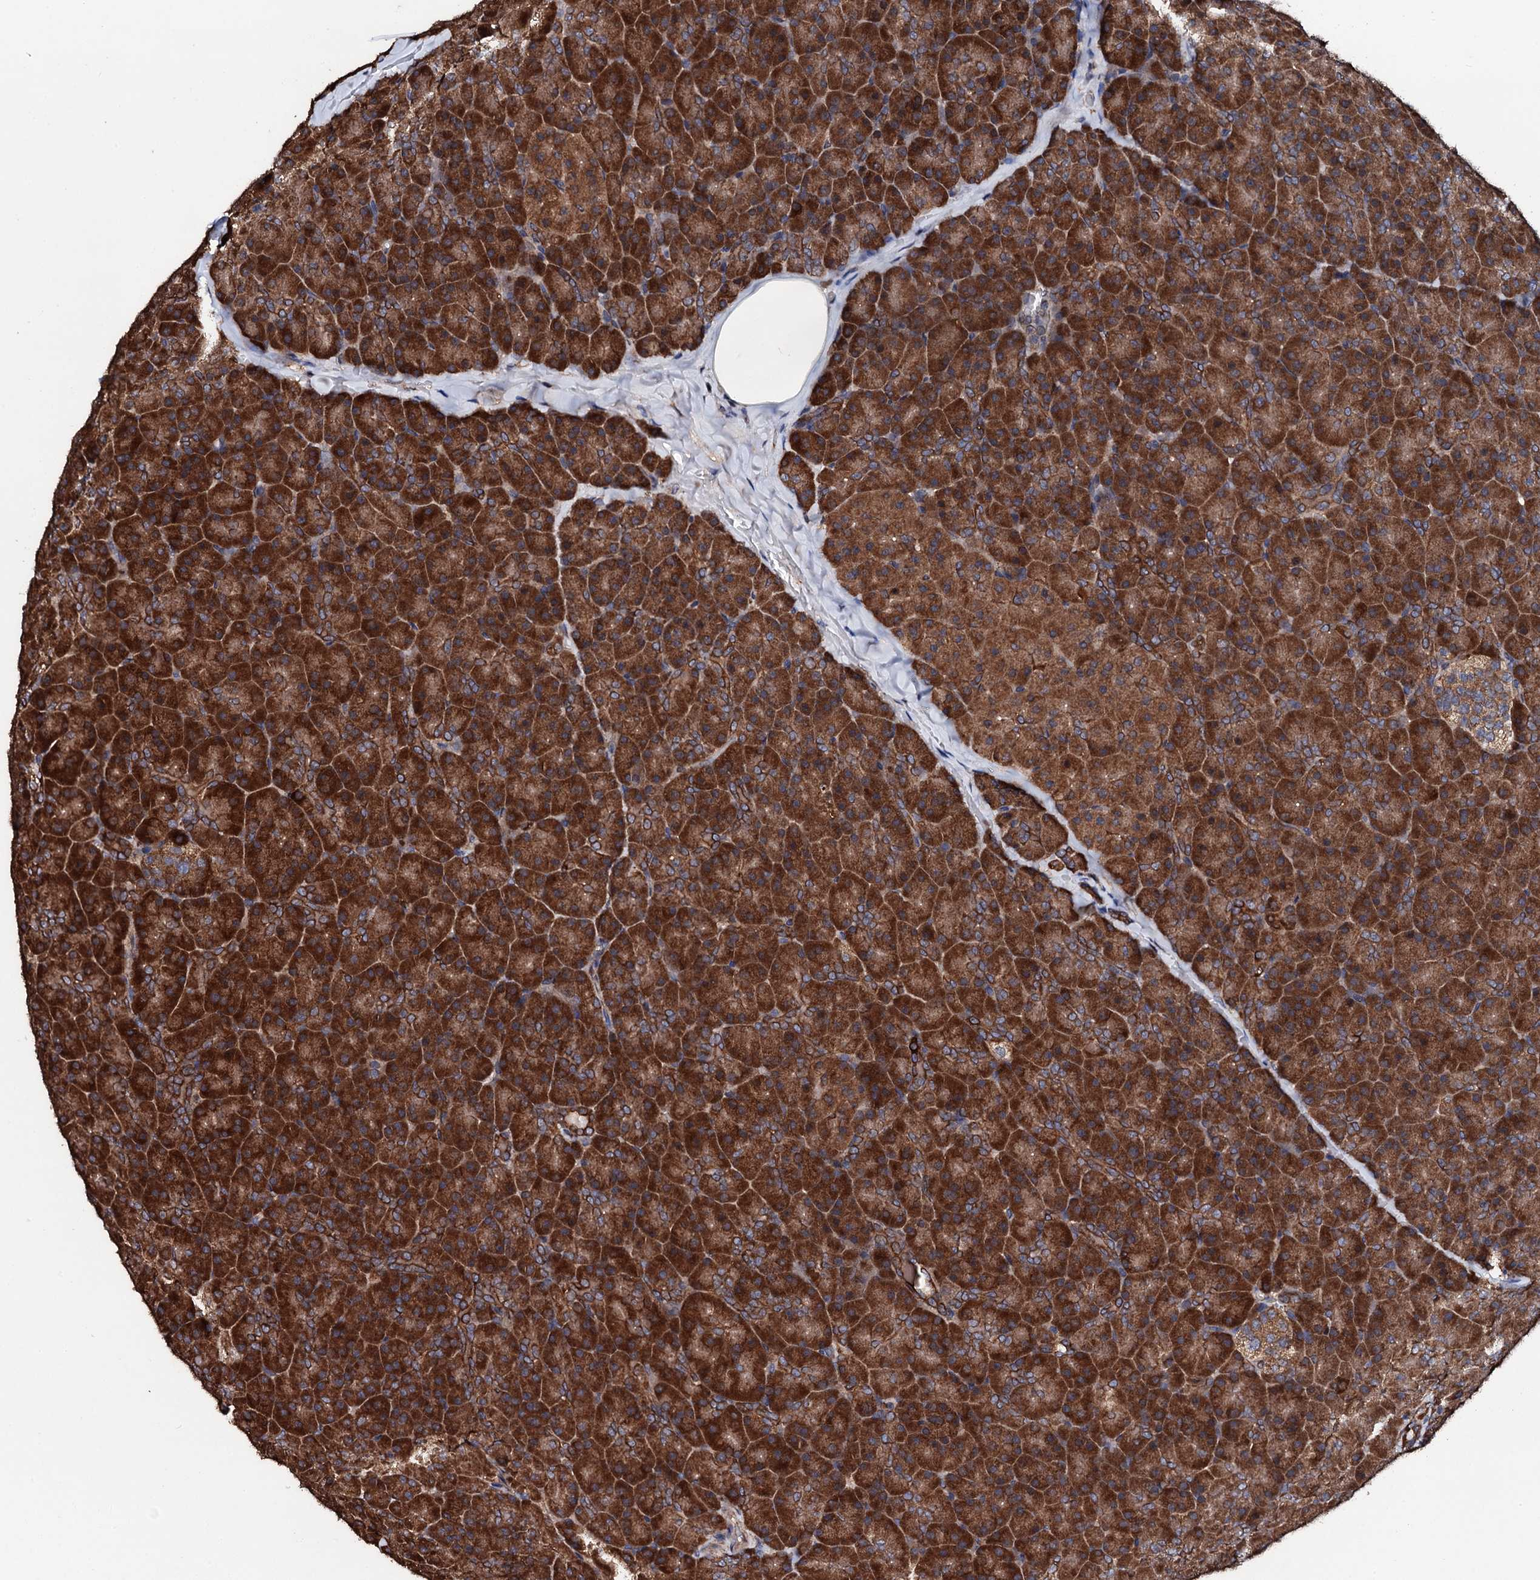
{"staining": {"intensity": "strong", "quantity": ">75%", "location": "cytoplasmic/membranous"}, "tissue": "pancreas", "cell_type": "Exocrine glandular cells", "image_type": "normal", "snomed": [{"axis": "morphology", "description": "Normal tissue, NOS"}, {"axis": "topography", "description": "Pancreas"}], "caption": "This micrograph shows normal pancreas stained with immunohistochemistry (IHC) to label a protein in brown. The cytoplasmic/membranous of exocrine glandular cells show strong positivity for the protein. Nuclei are counter-stained blue.", "gene": "CKAP5", "patient": {"sex": "male", "age": 36}}